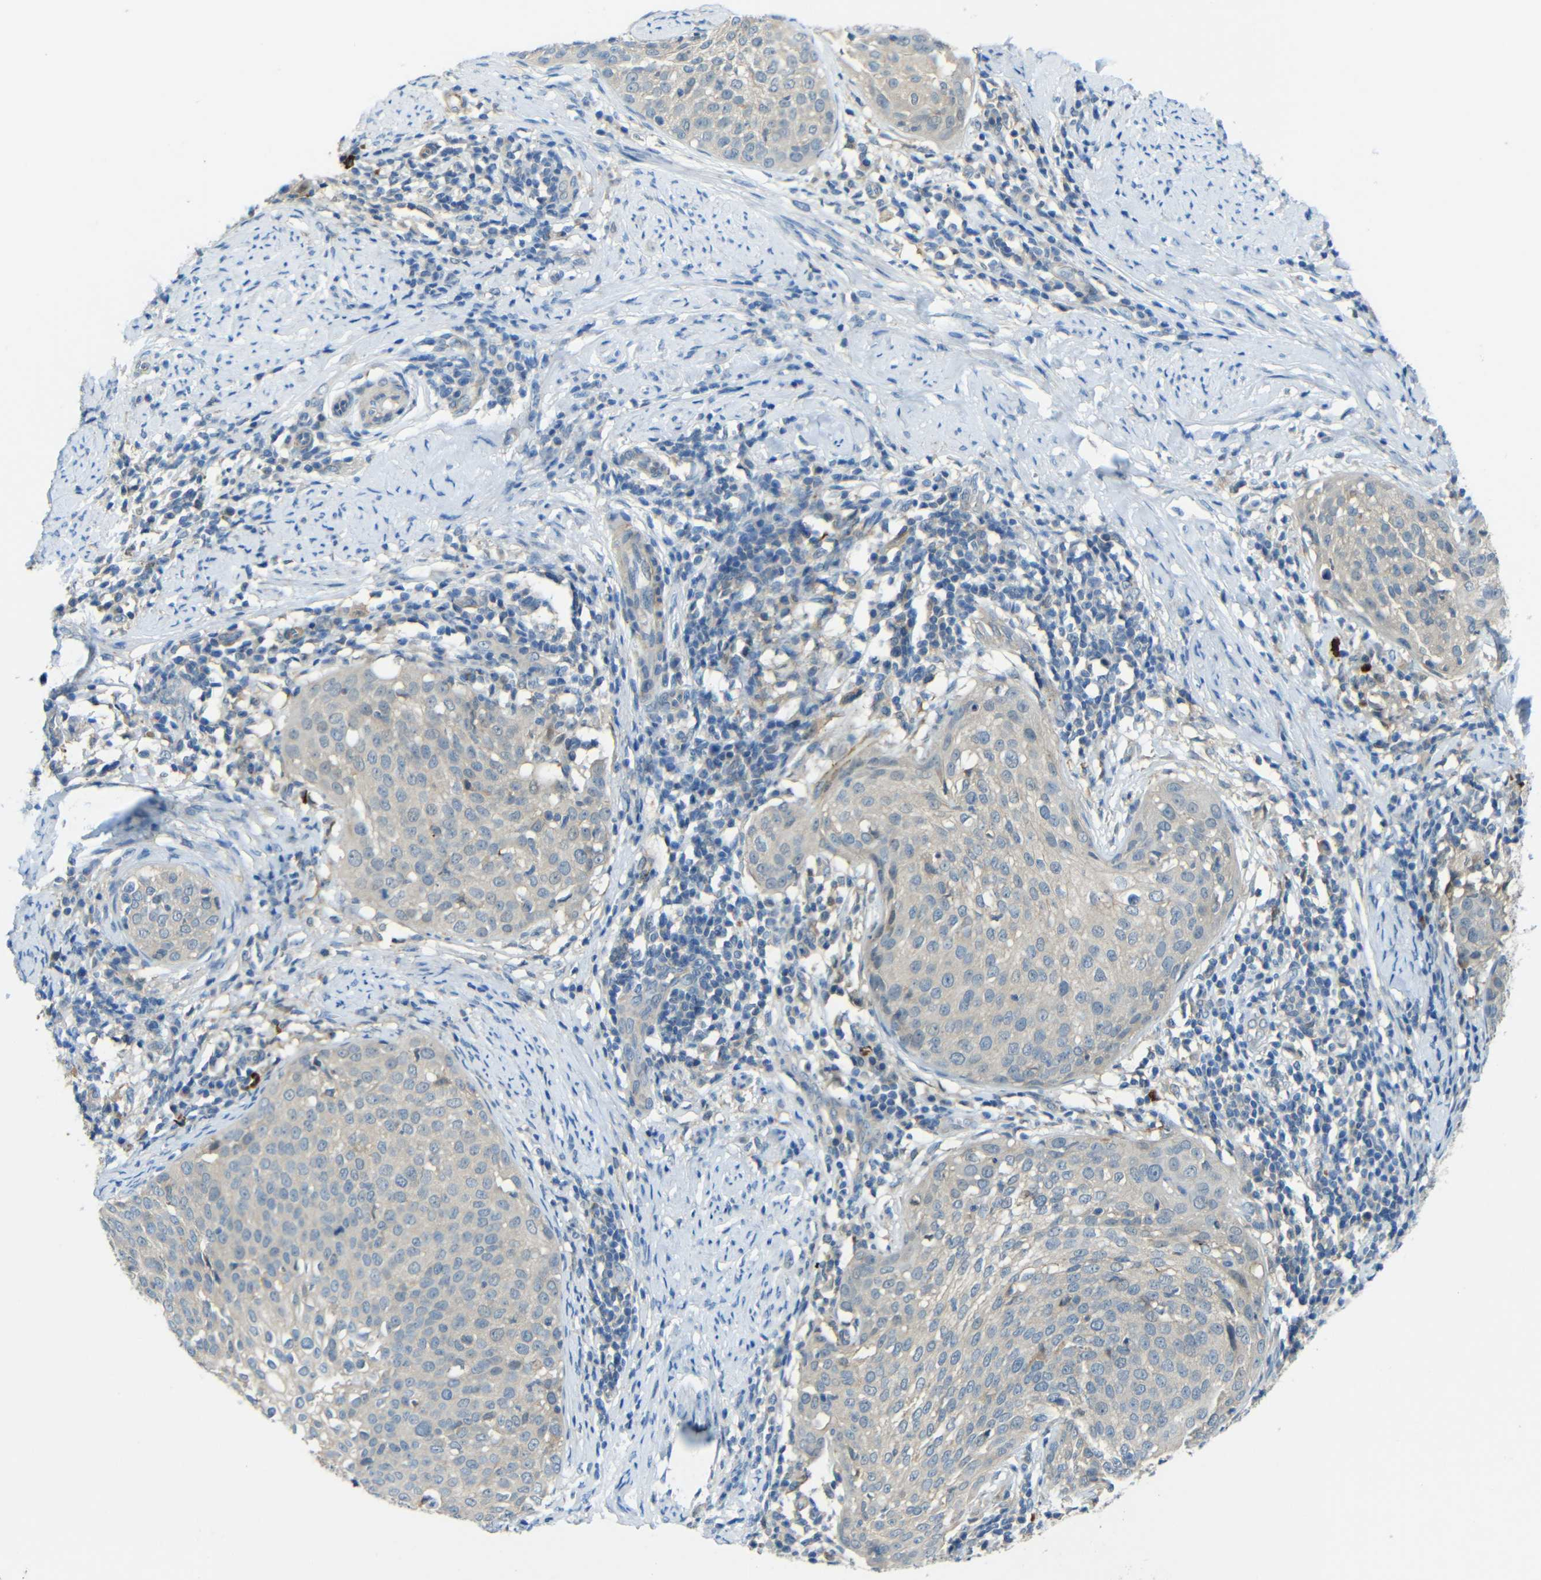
{"staining": {"intensity": "weak", "quantity": "25%-75%", "location": "cytoplasmic/membranous"}, "tissue": "cervical cancer", "cell_type": "Tumor cells", "image_type": "cancer", "snomed": [{"axis": "morphology", "description": "Squamous cell carcinoma, NOS"}, {"axis": "topography", "description": "Cervix"}], "caption": "An image of cervical cancer stained for a protein shows weak cytoplasmic/membranous brown staining in tumor cells. Ihc stains the protein of interest in brown and the nuclei are stained blue.", "gene": "CYP26B1", "patient": {"sex": "female", "age": 51}}